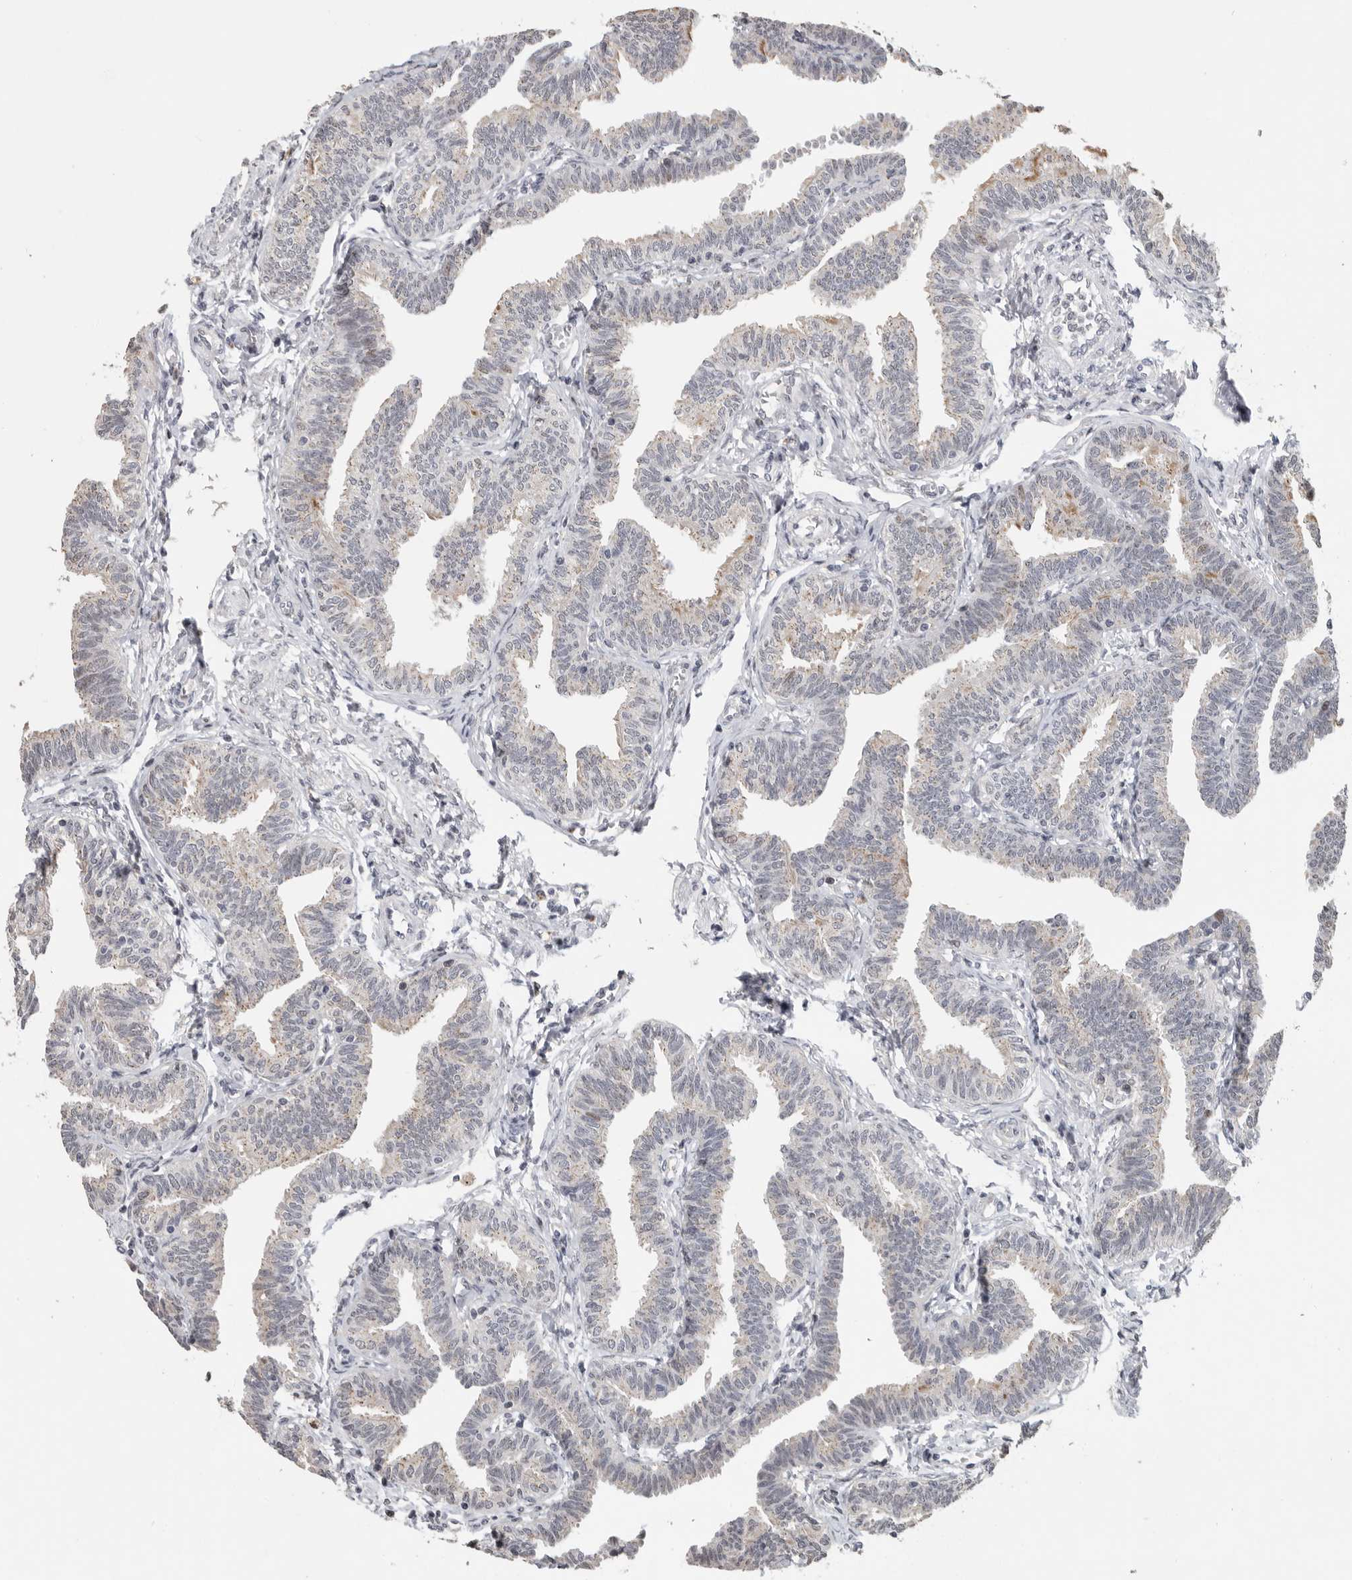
{"staining": {"intensity": "weak", "quantity": "25%-75%", "location": "cytoplasmic/membranous,nuclear"}, "tissue": "fallopian tube", "cell_type": "Glandular cells", "image_type": "normal", "snomed": [{"axis": "morphology", "description": "Normal tissue, NOS"}, {"axis": "topography", "description": "Fallopian tube"}, {"axis": "topography", "description": "Ovary"}], "caption": "The histopathology image exhibits staining of normal fallopian tube, revealing weak cytoplasmic/membranous,nuclear protein expression (brown color) within glandular cells.", "gene": "PCMTD1", "patient": {"sex": "female", "age": 23}}